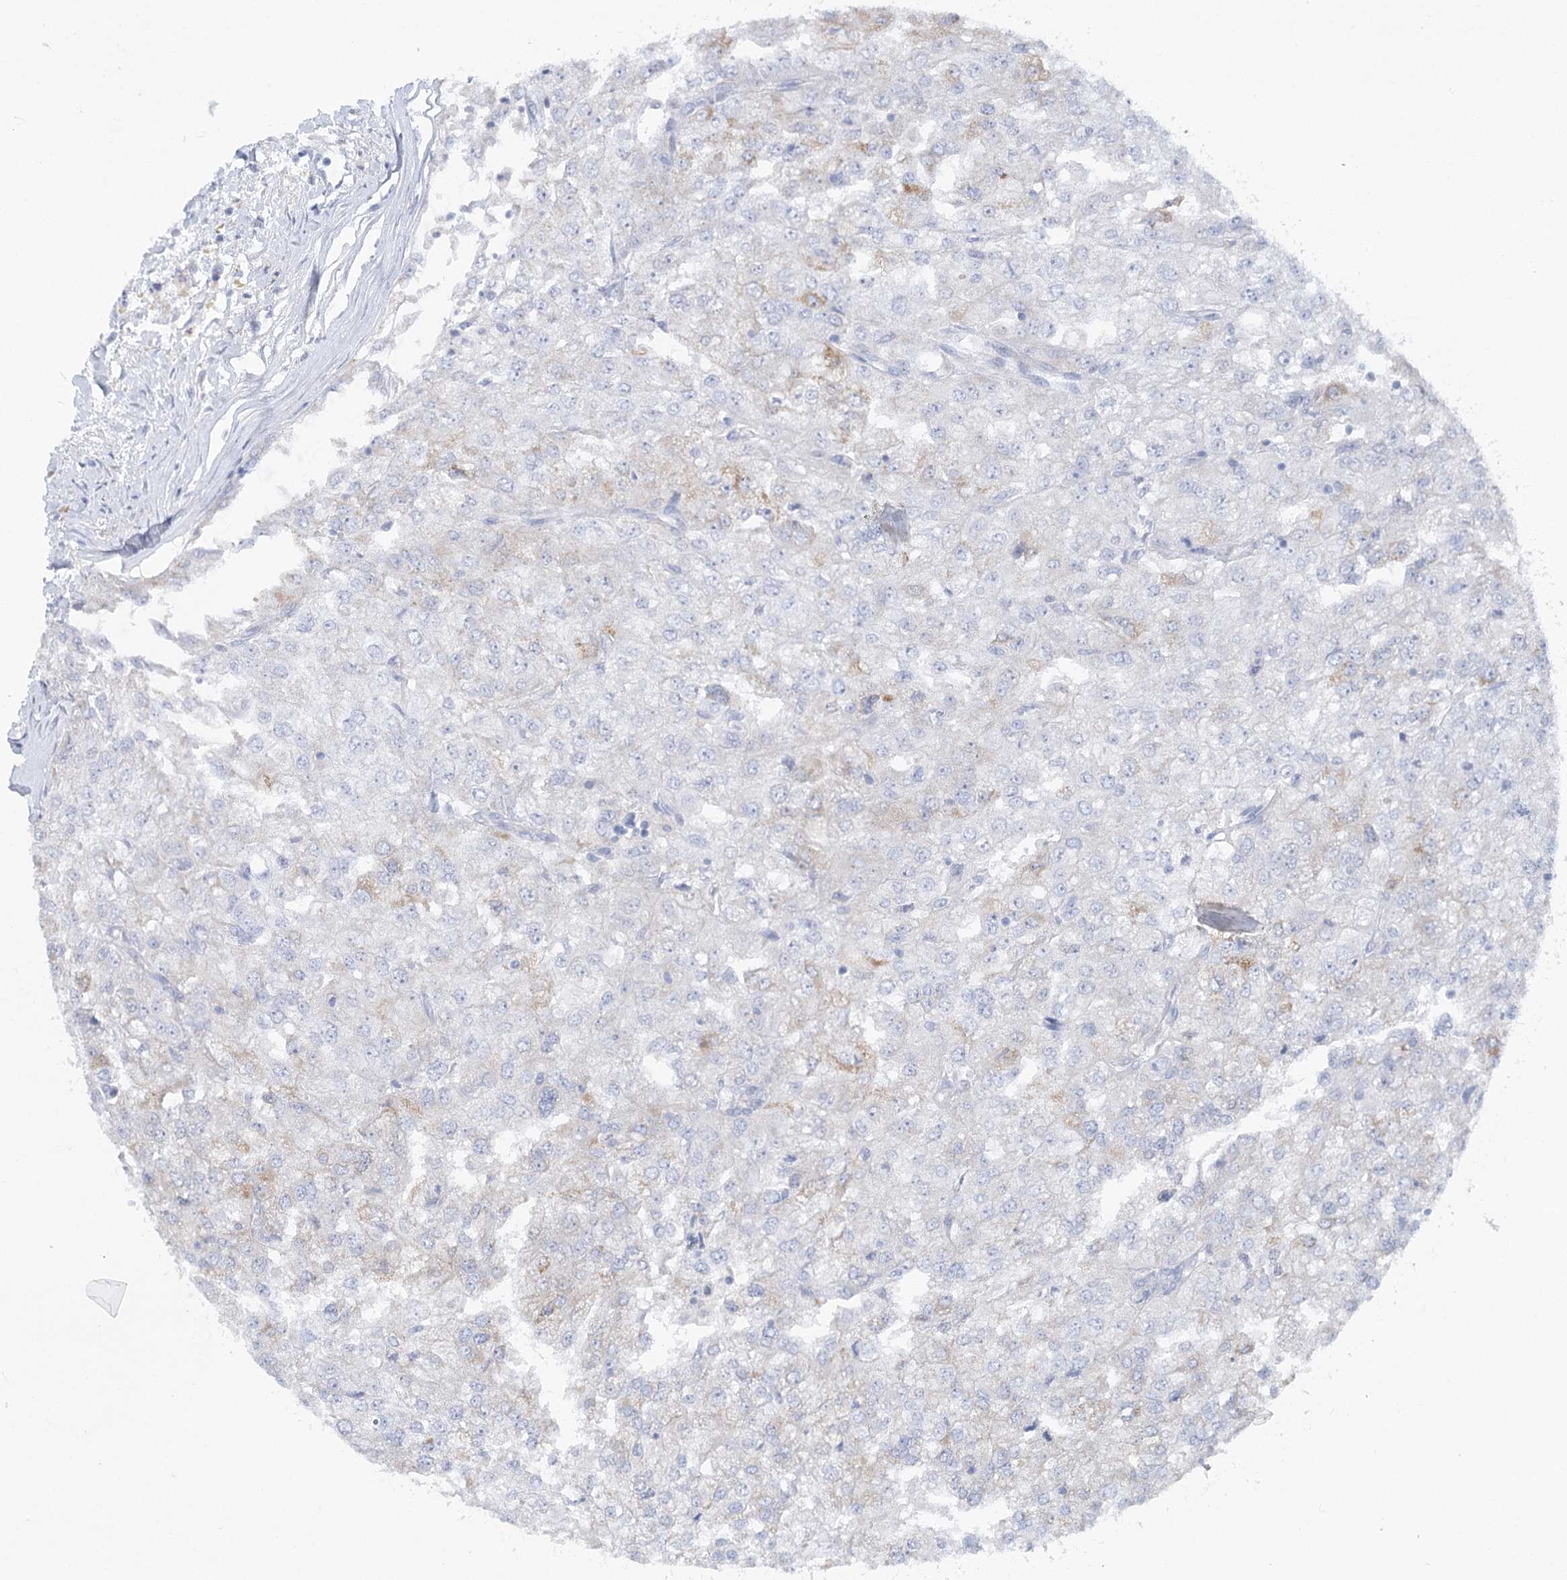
{"staining": {"intensity": "moderate", "quantity": "<25%", "location": "cytoplasmic/membranous"}, "tissue": "renal cancer", "cell_type": "Tumor cells", "image_type": "cancer", "snomed": [{"axis": "morphology", "description": "Adenocarcinoma, NOS"}, {"axis": "topography", "description": "Kidney"}], "caption": "Immunohistochemical staining of adenocarcinoma (renal) reveals low levels of moderate cytoplasmic/membranous protein expression in about <25% of tumor cells.", "gene": "DHTKD1", "patient": {"sex": "female", "age": 54}}